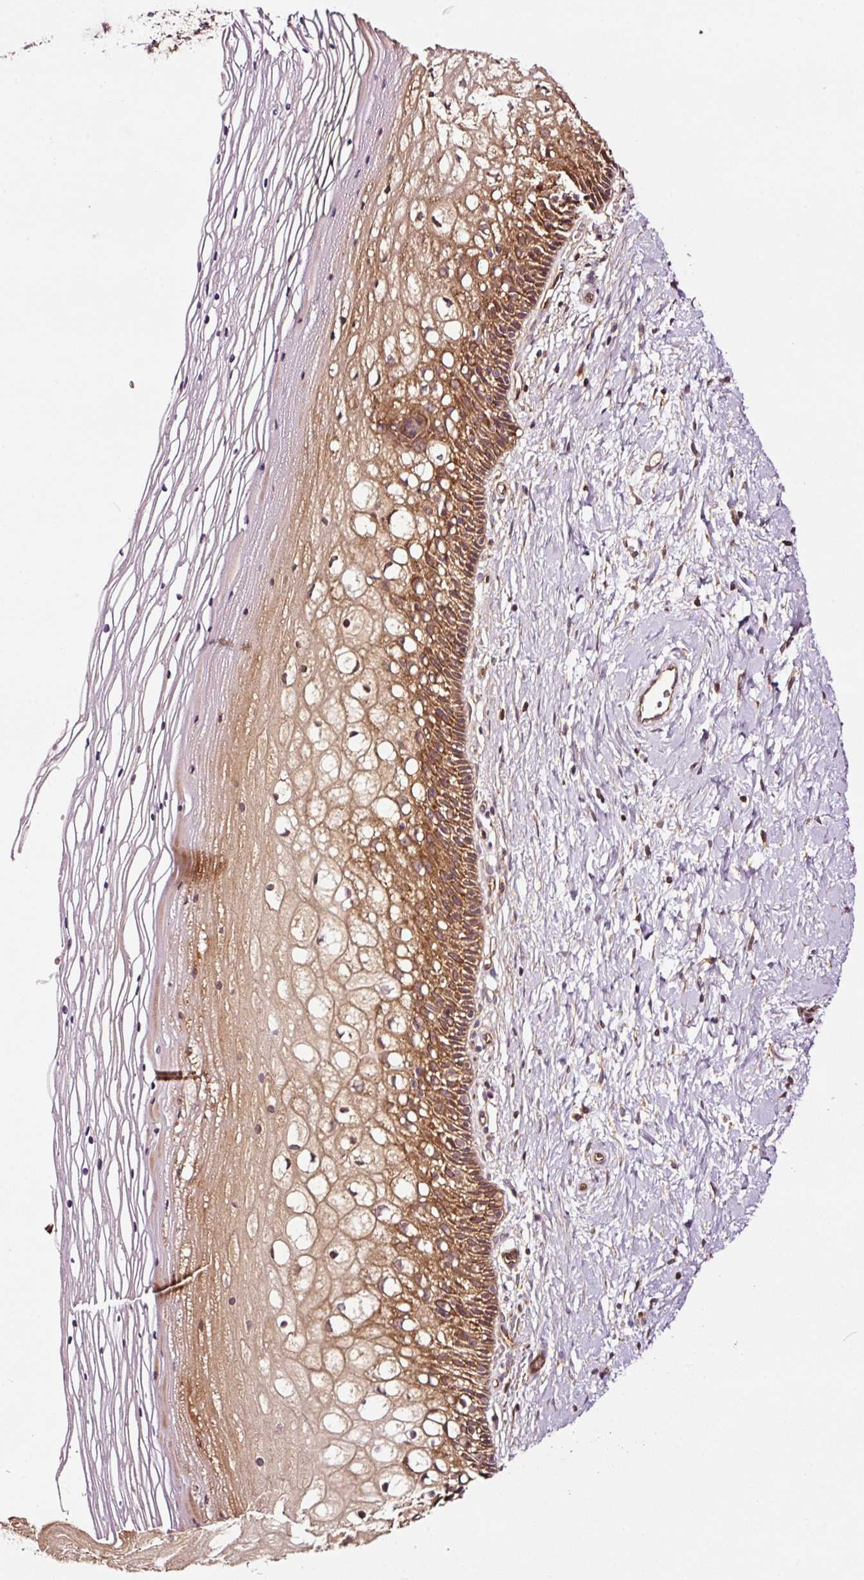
{"staining": {"intensity": "moderate", "quantity": ">75%", "location": "cytoplasmic/membranous,nuclear"}, "tissue": "cervix", "cell_type": "Glandular cells", "image_type": "normal", "snomed": [{"axis": "morphology", "description": "Normal tissue, NOS"}, {"axis": "topography", "description": "Cervix"}], "caption": "A brown stain labels moderate cytoplasmic/membranous,nuclear expression of a protein in glandular cells of unremarkable cervix.", "gene": "METAP1", "patient": {"sex": "female", "age": 36}}